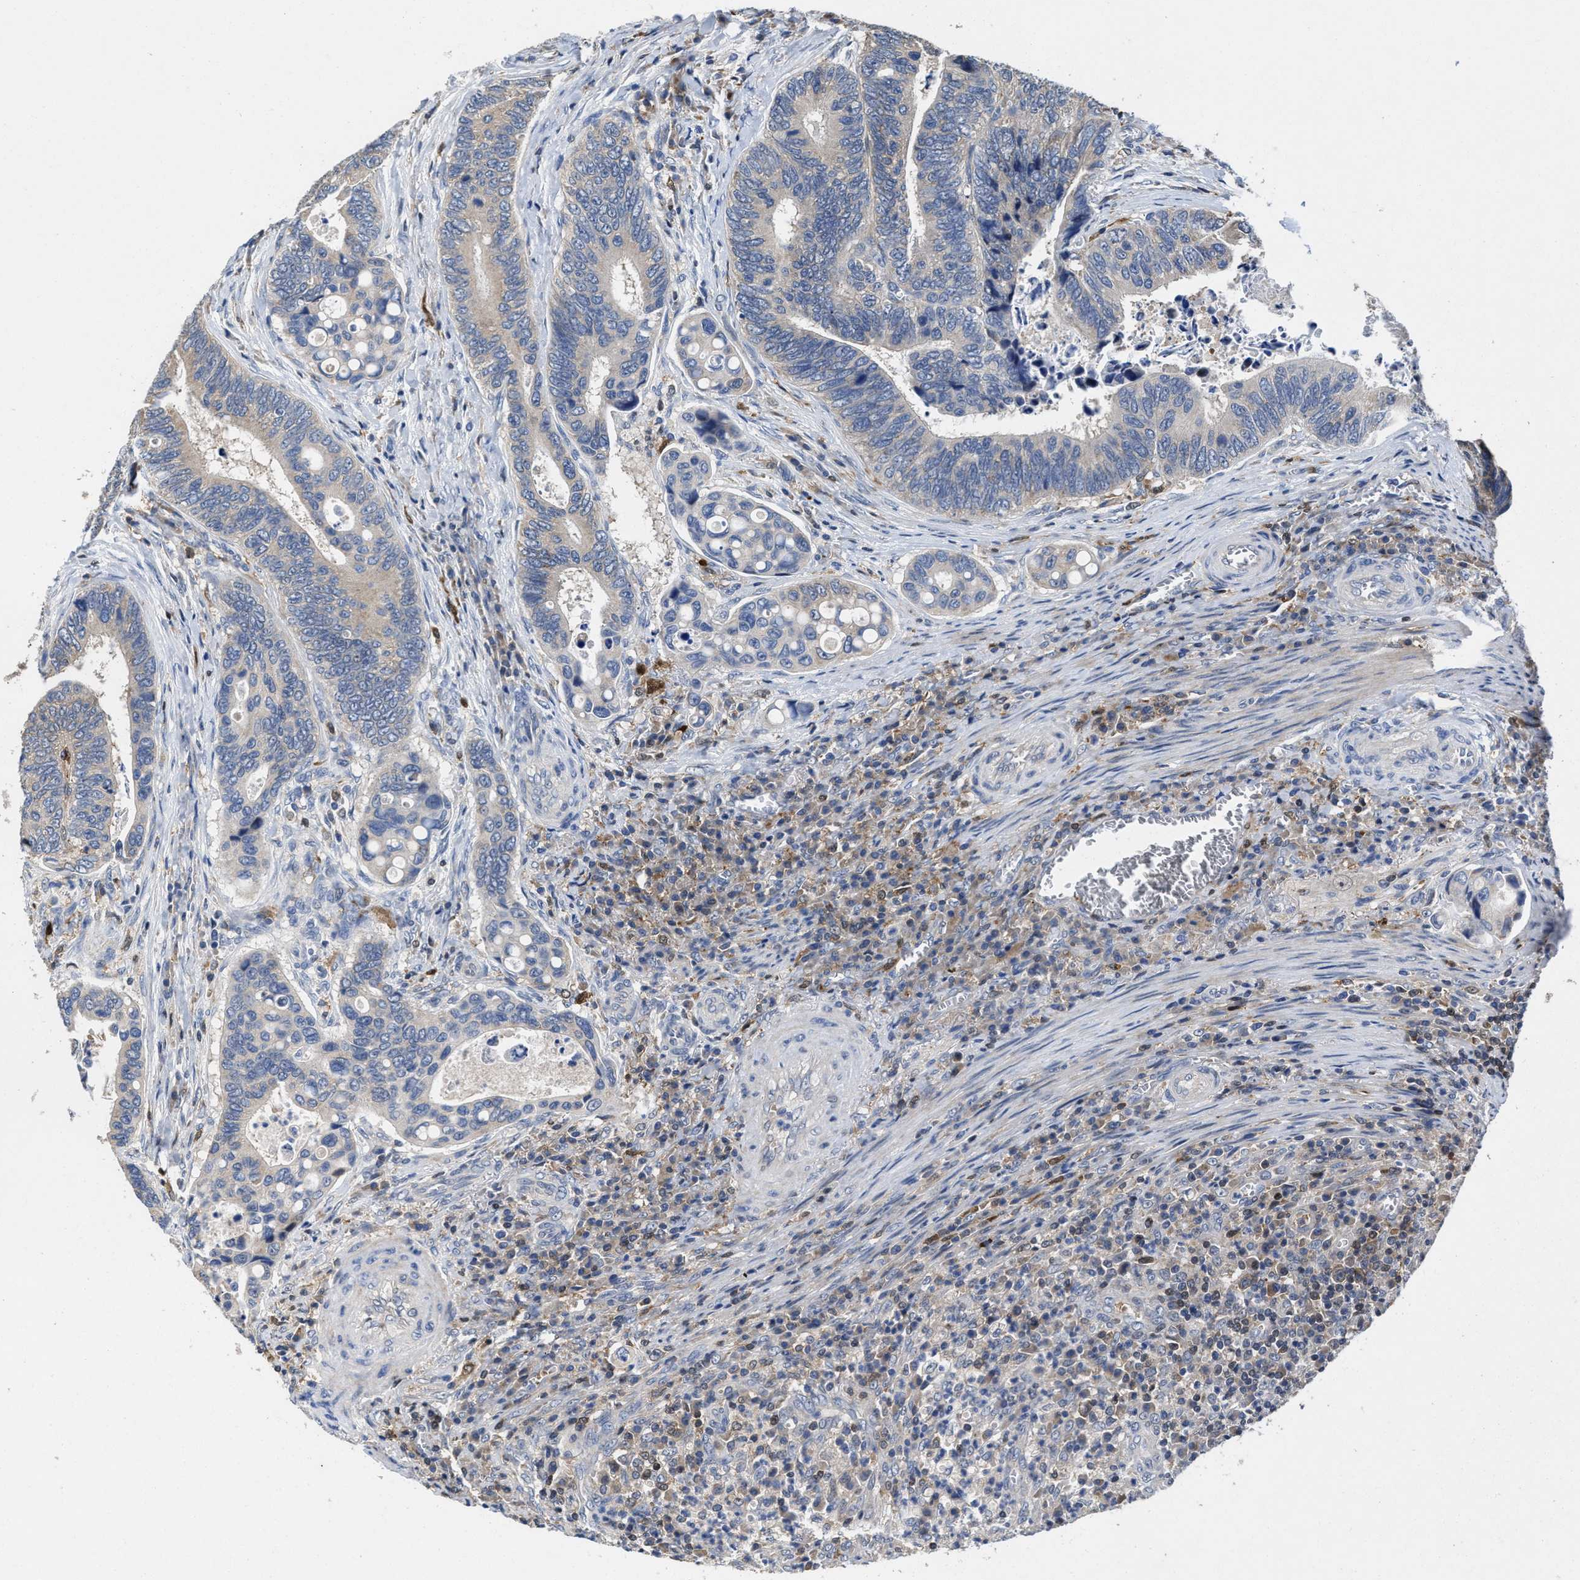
{"staining": {"intensity": "negative", "quantity": "none", "location": "none"}, "tissue": "colorectal cancer", "cell_type": "Tumor cells", "image_type": "cancer", "snomed": [{"axis": "morphology", "description": "Inflammation, NOS"}, {"axis": "morphology", "description": "Adenocarcinoma, NOS"}, {"axis": "topography", "description": "Colon"}], "caption": "Histopathology image shows no significant protein positivity in tumor cells of colorectal cancer (adenocarcinoma).", "gene": "RGS10", "patient": {"sex": "male", "age": 72}}